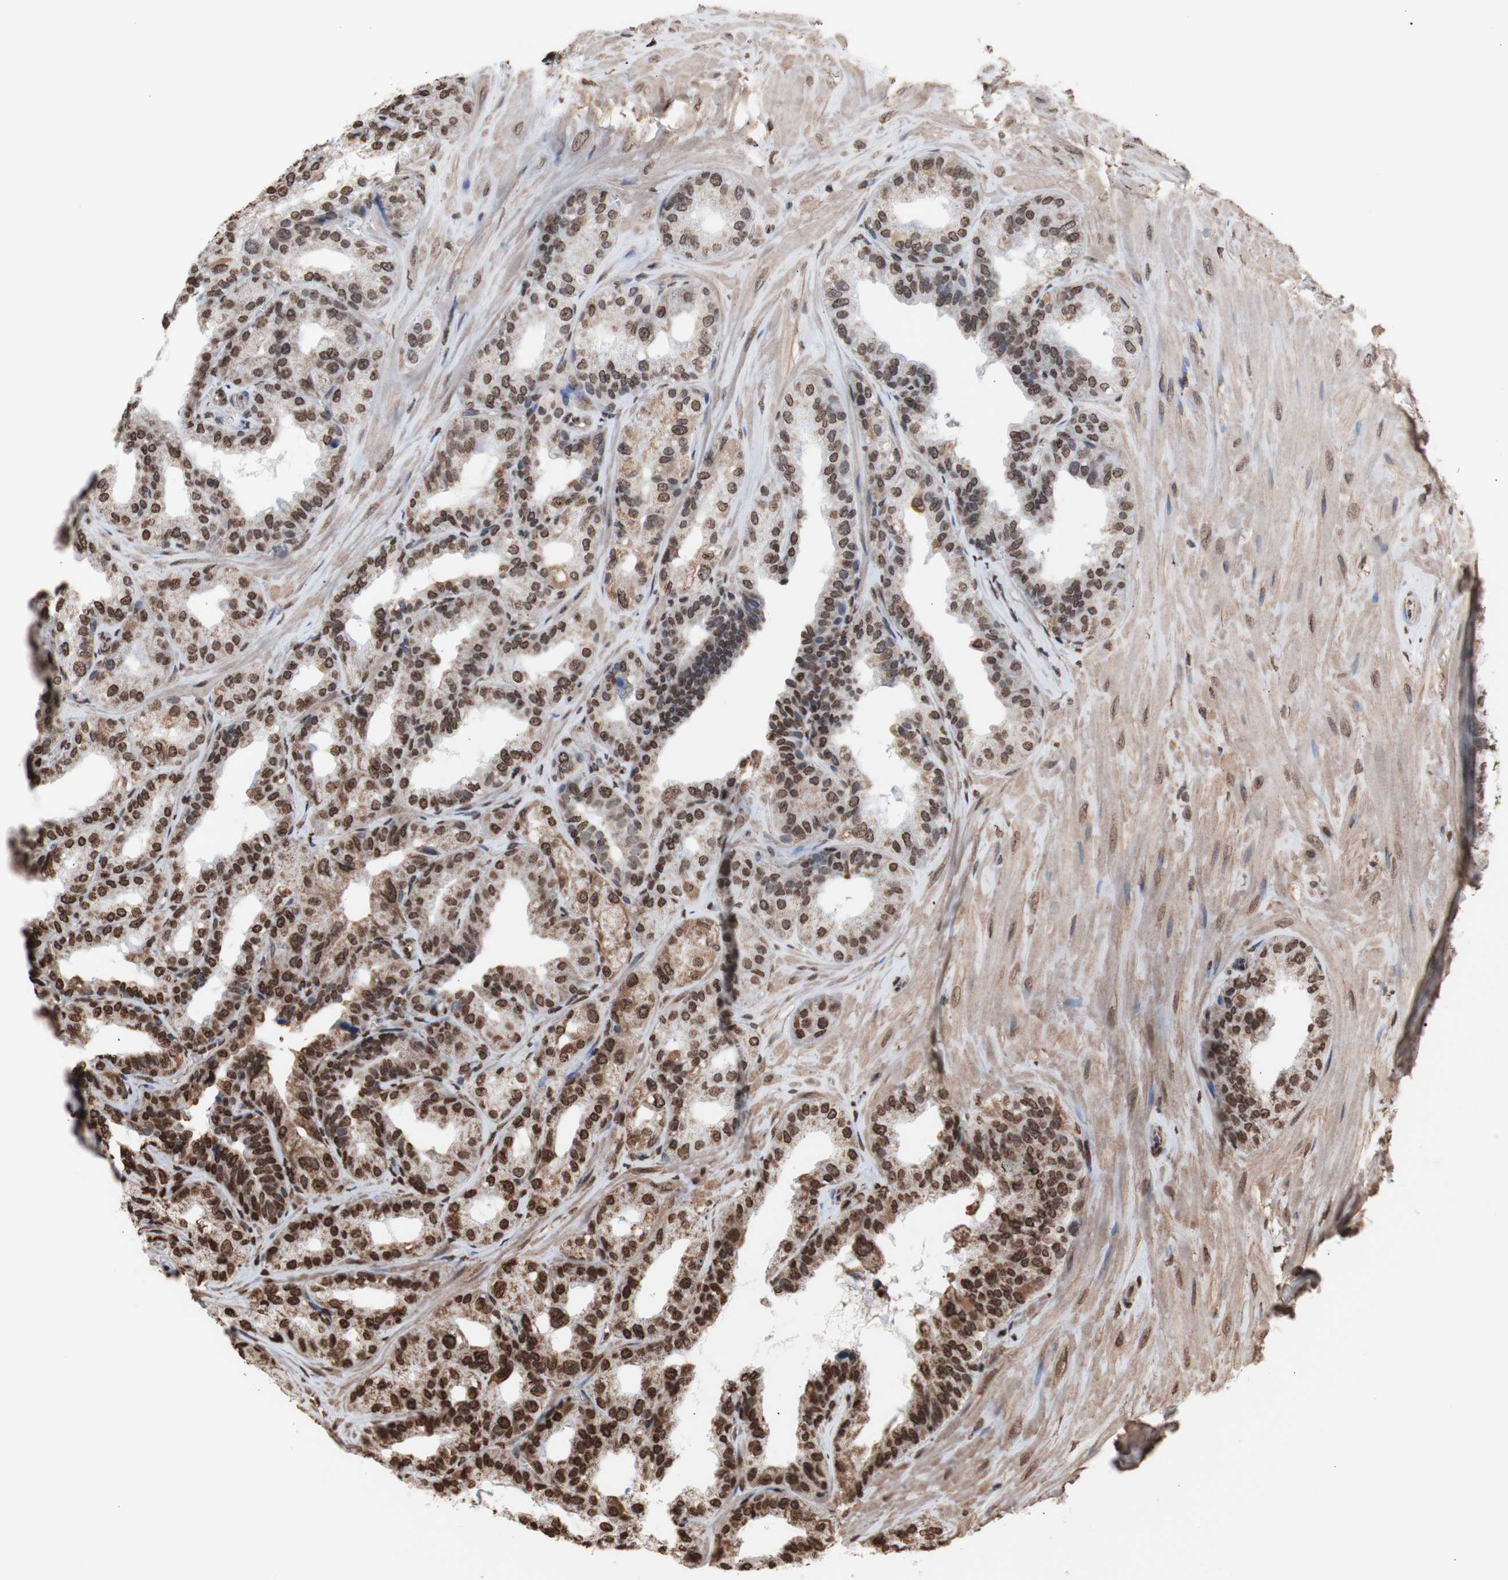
{"staining": {"intensity": "moderate", "quantity": ">75%", "location": "nuclear"}, "tissue": "seminal vesicle", "cell_type": "Glandular cells", "image_type": "normal", "snomed": [{"axis": "morphology", "description": "Normal tissue, NOS"}, {"axis": "topography", "description": "Prostate"}, {"axis": "topography", "description": "Seminal veicle"}], "caption": "Glandular cells show medium levels of moderate nuclear expression in approximately >75% of cells in unremarkable seminal vesicle. The staining was performed using DAB (3,3'-diaminobenzidine) to visualize the protein expression in brown, while the nuclei were stained in blue with hematoxylin (Magnification: 20x).", "gene": "SNAI2", "patient": {"sex": "male", "age": 51}}